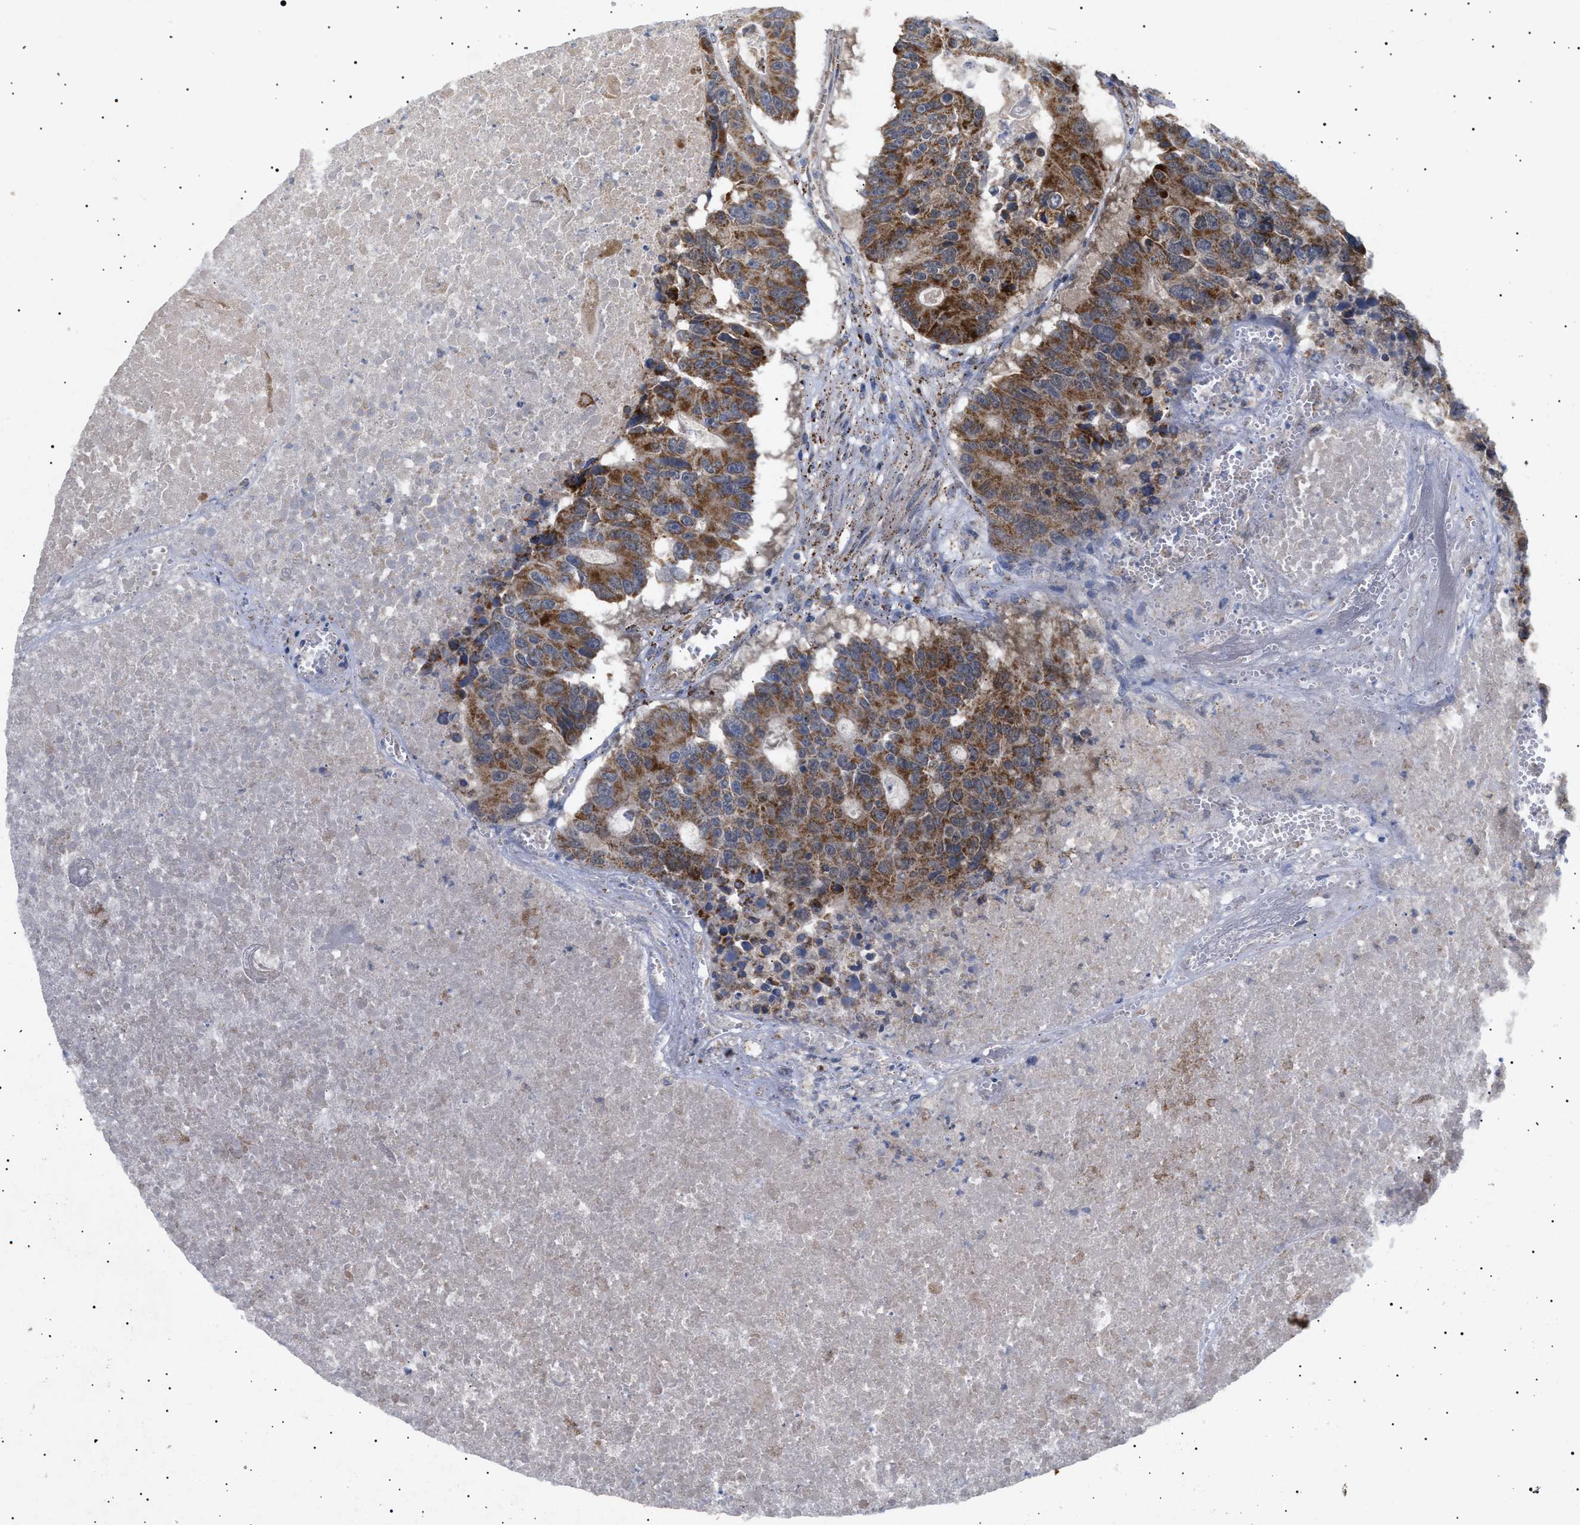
{"staining": {"intensity": "strong", "quantity": ">75%", "location": "cytoplasmic/membranous"}, "tissue": "colorectal cancer", "cell_type": "Tumor cells", "image_type": "cancer", "snomed": [{"axis": "morphology", "description": "Adenocarcinoma, NOS"}, {"axis": "topography", "description": "Colon"}], "caption": "The image demonstrates staining of colorectal cancer (adenocarcinoma), revealing strong cytoplasmic/membranous protein staining (brown color) within tumor cells.", "gene": "SIRT5", "patient": {"sex": "male", "age": 87}}